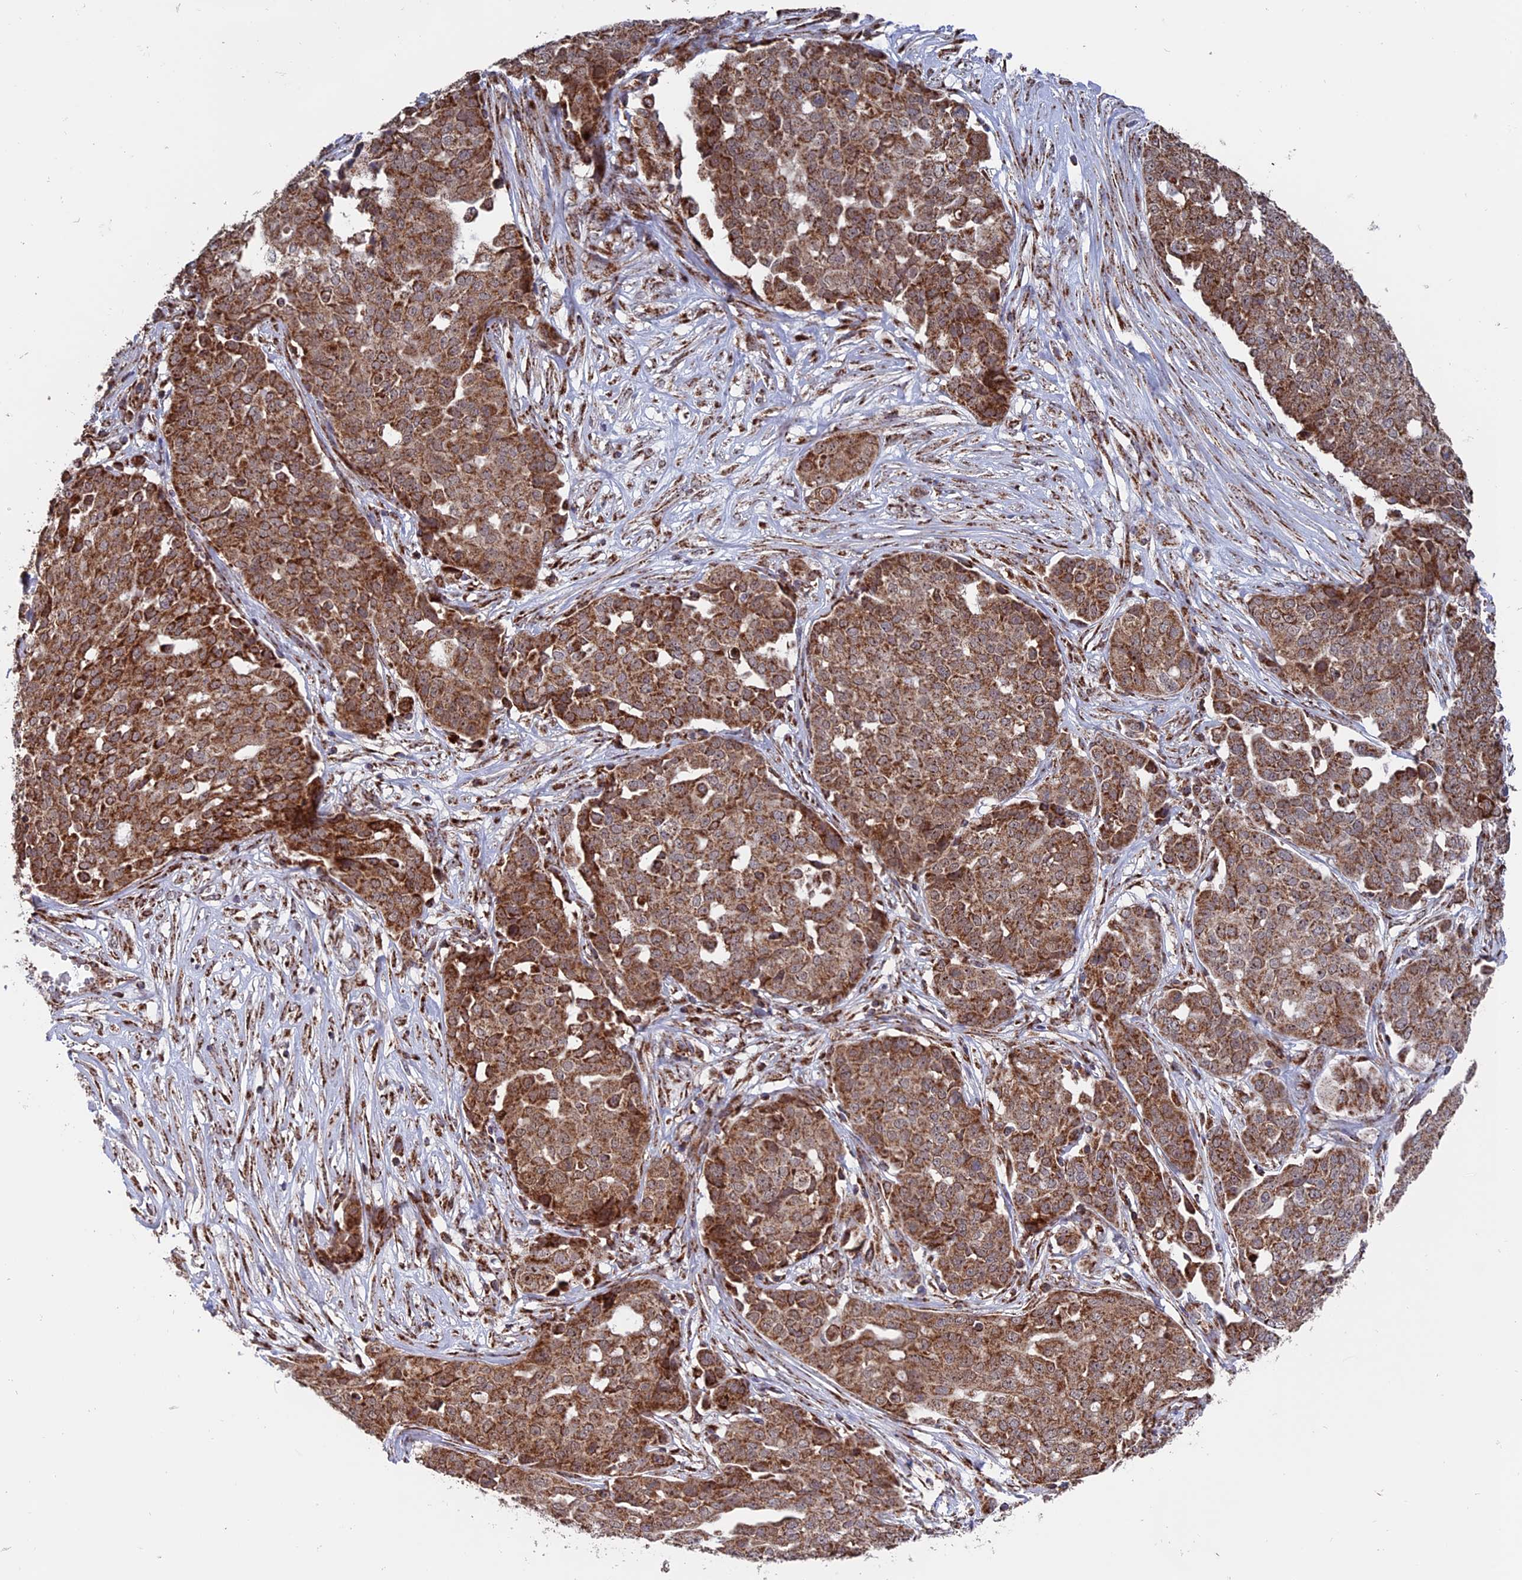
{"staining": {"intensity": "moderate", "quantity": ">75%", "location": "cytoplasmic/membranous"}, "tissue": "ovarian cancer", "cell_type": "Tumor cells", "image_type": "cancer", "snomed": [{"axis": "morphology", "description": "Cystadenocarcinoma, serous, NOS"}, {"axis": "topography", "description": "Soft tissue"}, {"axis": "topography", "description": "Ovary"}], "caption": "IHC (DAB (3,3'-diaminobenzidine)) staining of ovarian serous cystadenocarcinoma exhibits moderate cytoplasmic/membranous protein expression in approximately >75% of tumor cells.", "gene": "DTYMK", "patient": {"sex": "female", "age": 57}}